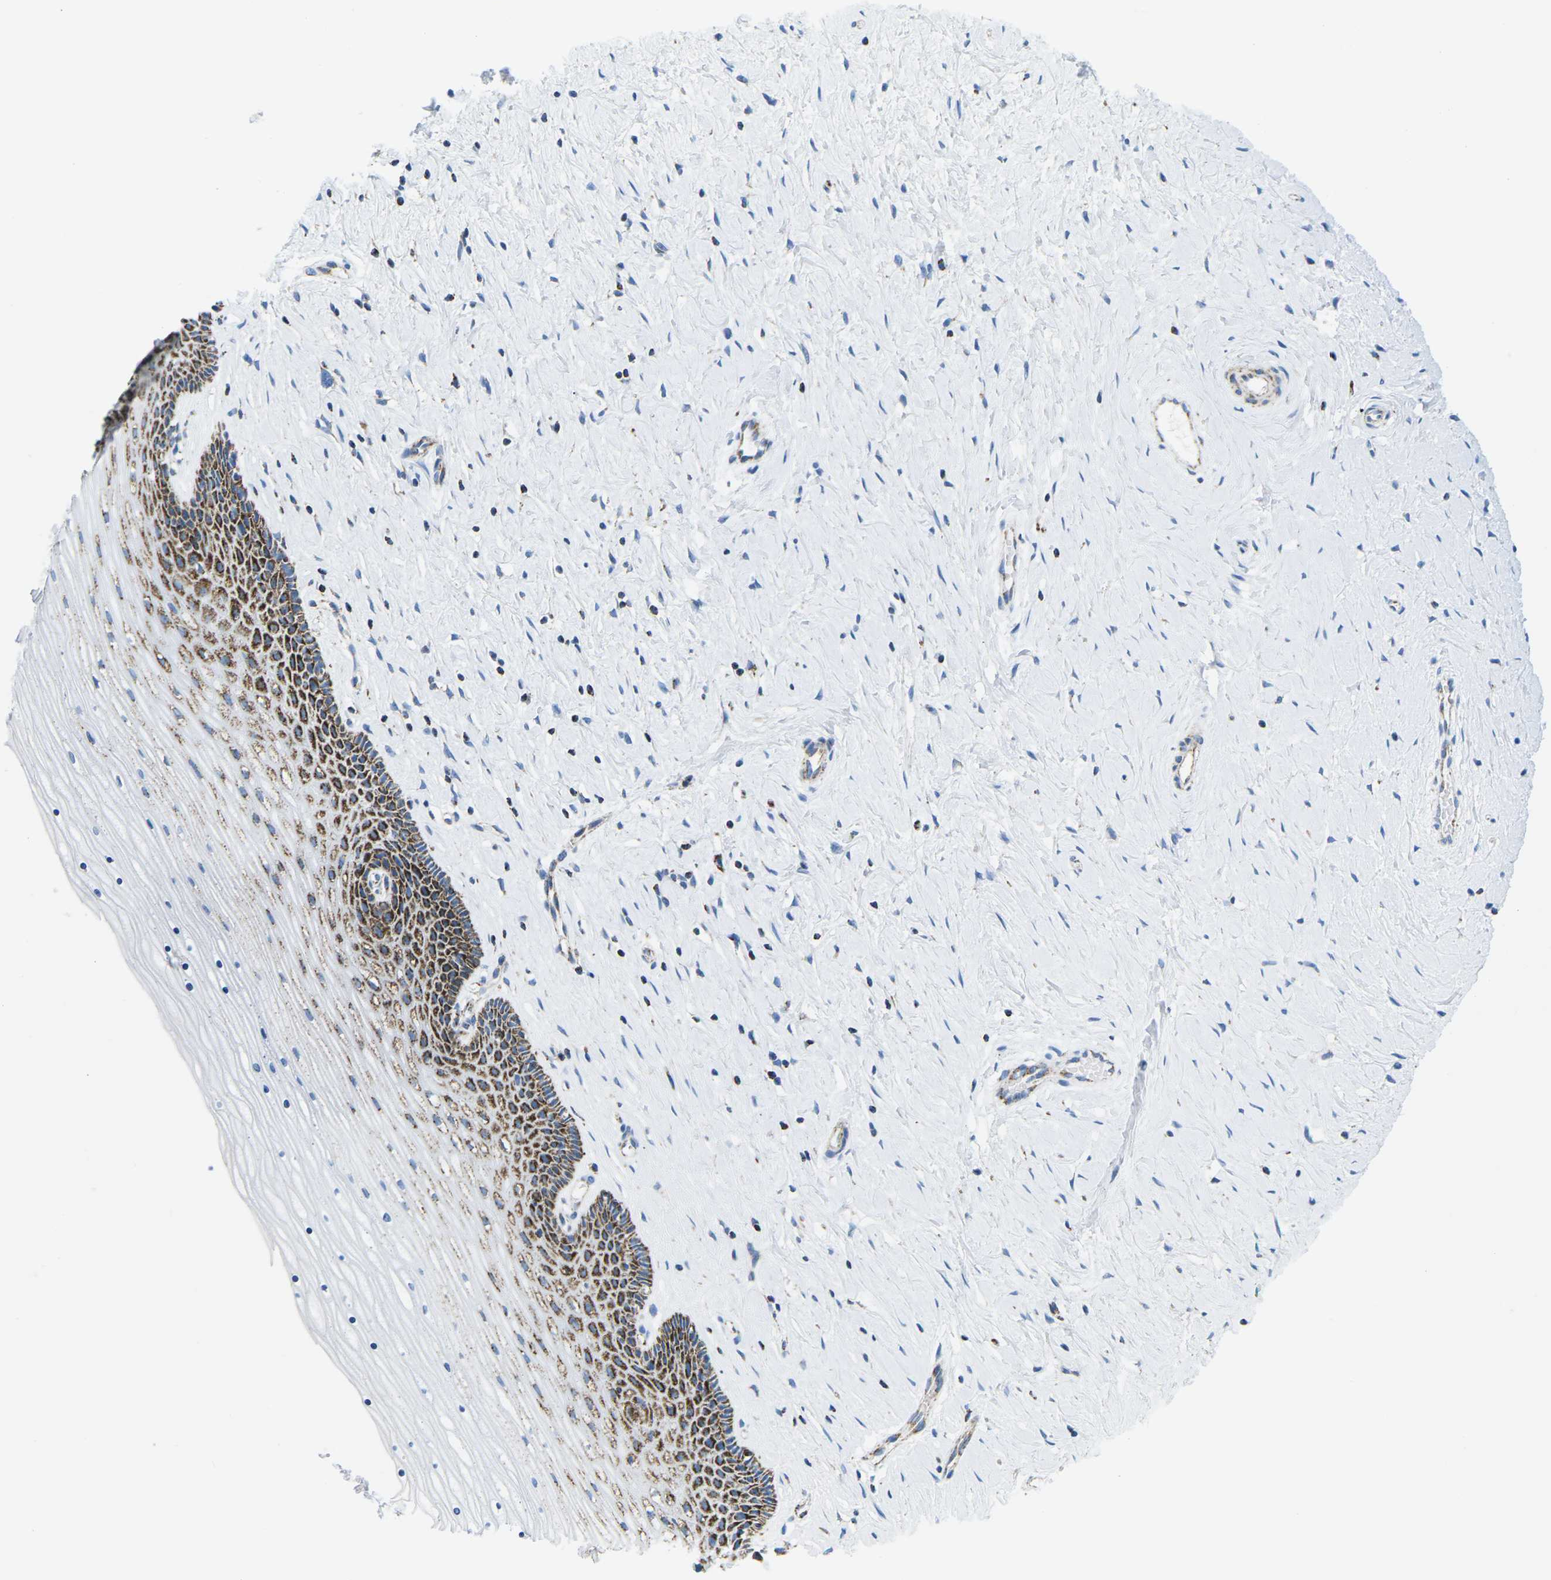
{"staining": {"intensity": "strong", "quantity": ">75%", "location": "cytoplasmic/membranous"}, "tissue": "cervix", "cell_type": "Glandular cells", "image_type": "normal", "snomed": [{"axis": "morphology", "description": "Normal tissue, NOS"}, {"axis": "topography", "description": "Cervix"}], "caption": "Immunohistochemistry (DAB (3,3'-diaminobenzidine)) staining of benign cervix reveals strong cytoplasmic/membranous protein positivity in approximately >75% of glandular cells.", "gene": "COX6C", "patient": {"sex": "female", "age": 39}}